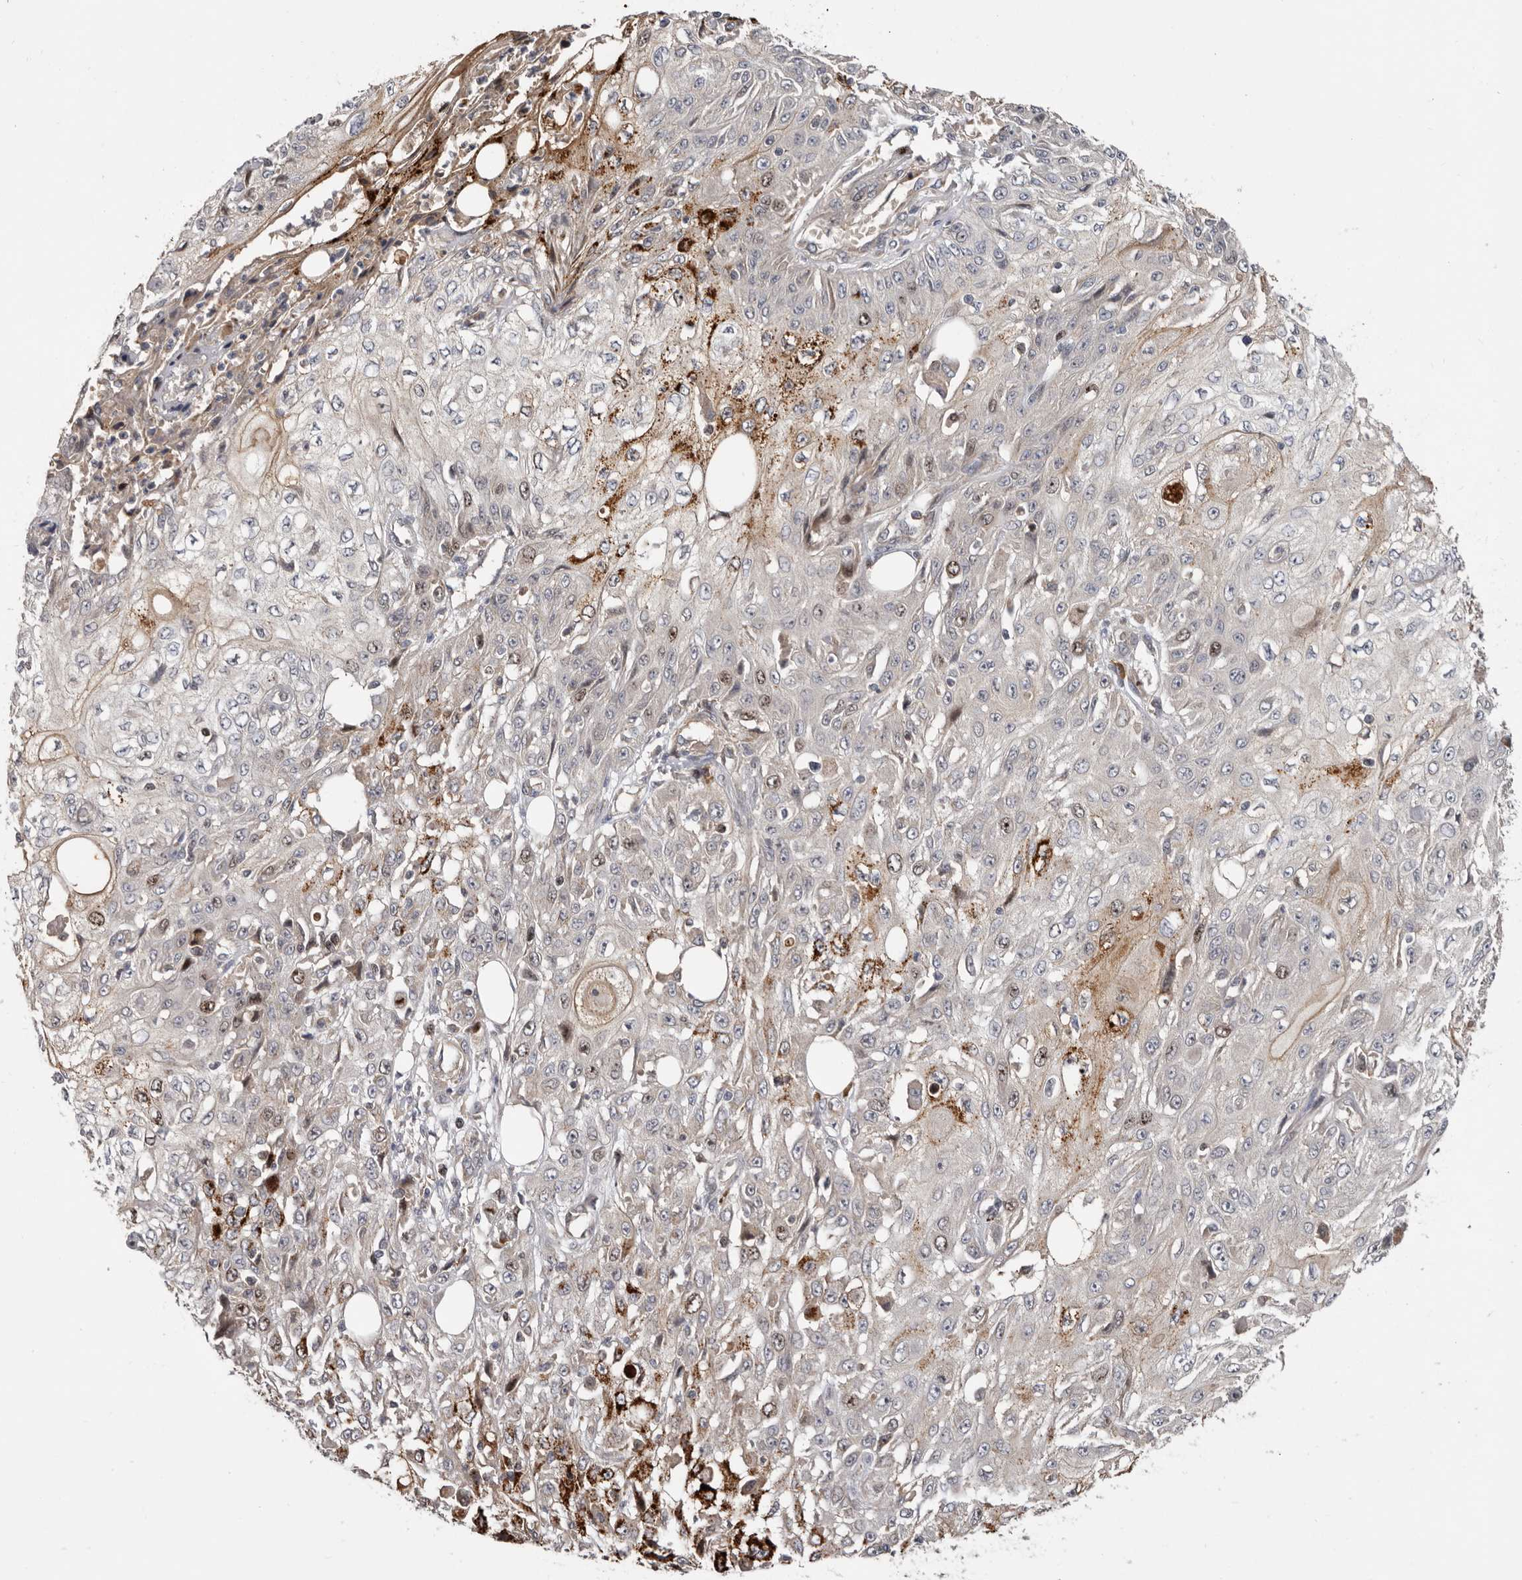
{"staining": {"intensity": "moderate", "quantity": "<25%", "location": "cytoplasmic/membranous,nuclear"}, "tissue": "skin cancer", "cell_type": "Tumor cells", "image_type": "cancer", "snomed": [{"axis": "morphology", "description": "Squamous cell carcinoma, NOS"}, {"axis": "morphology", "description": "Squamous cell carcinoma, metastatic, NOS"}, {"axis": "topography", "description": "Skin"}, {"axis": "topography", "description": "Lymph node"}], "caption": "Skin squamous cell carcinoma tissue reveals moderate cytoplasmic/membranous and nuclear expression in about <25% of tumor cells, visualized by immunohistochemistry.", "gene": "CDCA8", "patient": {"sex": "male", "age": 75}}